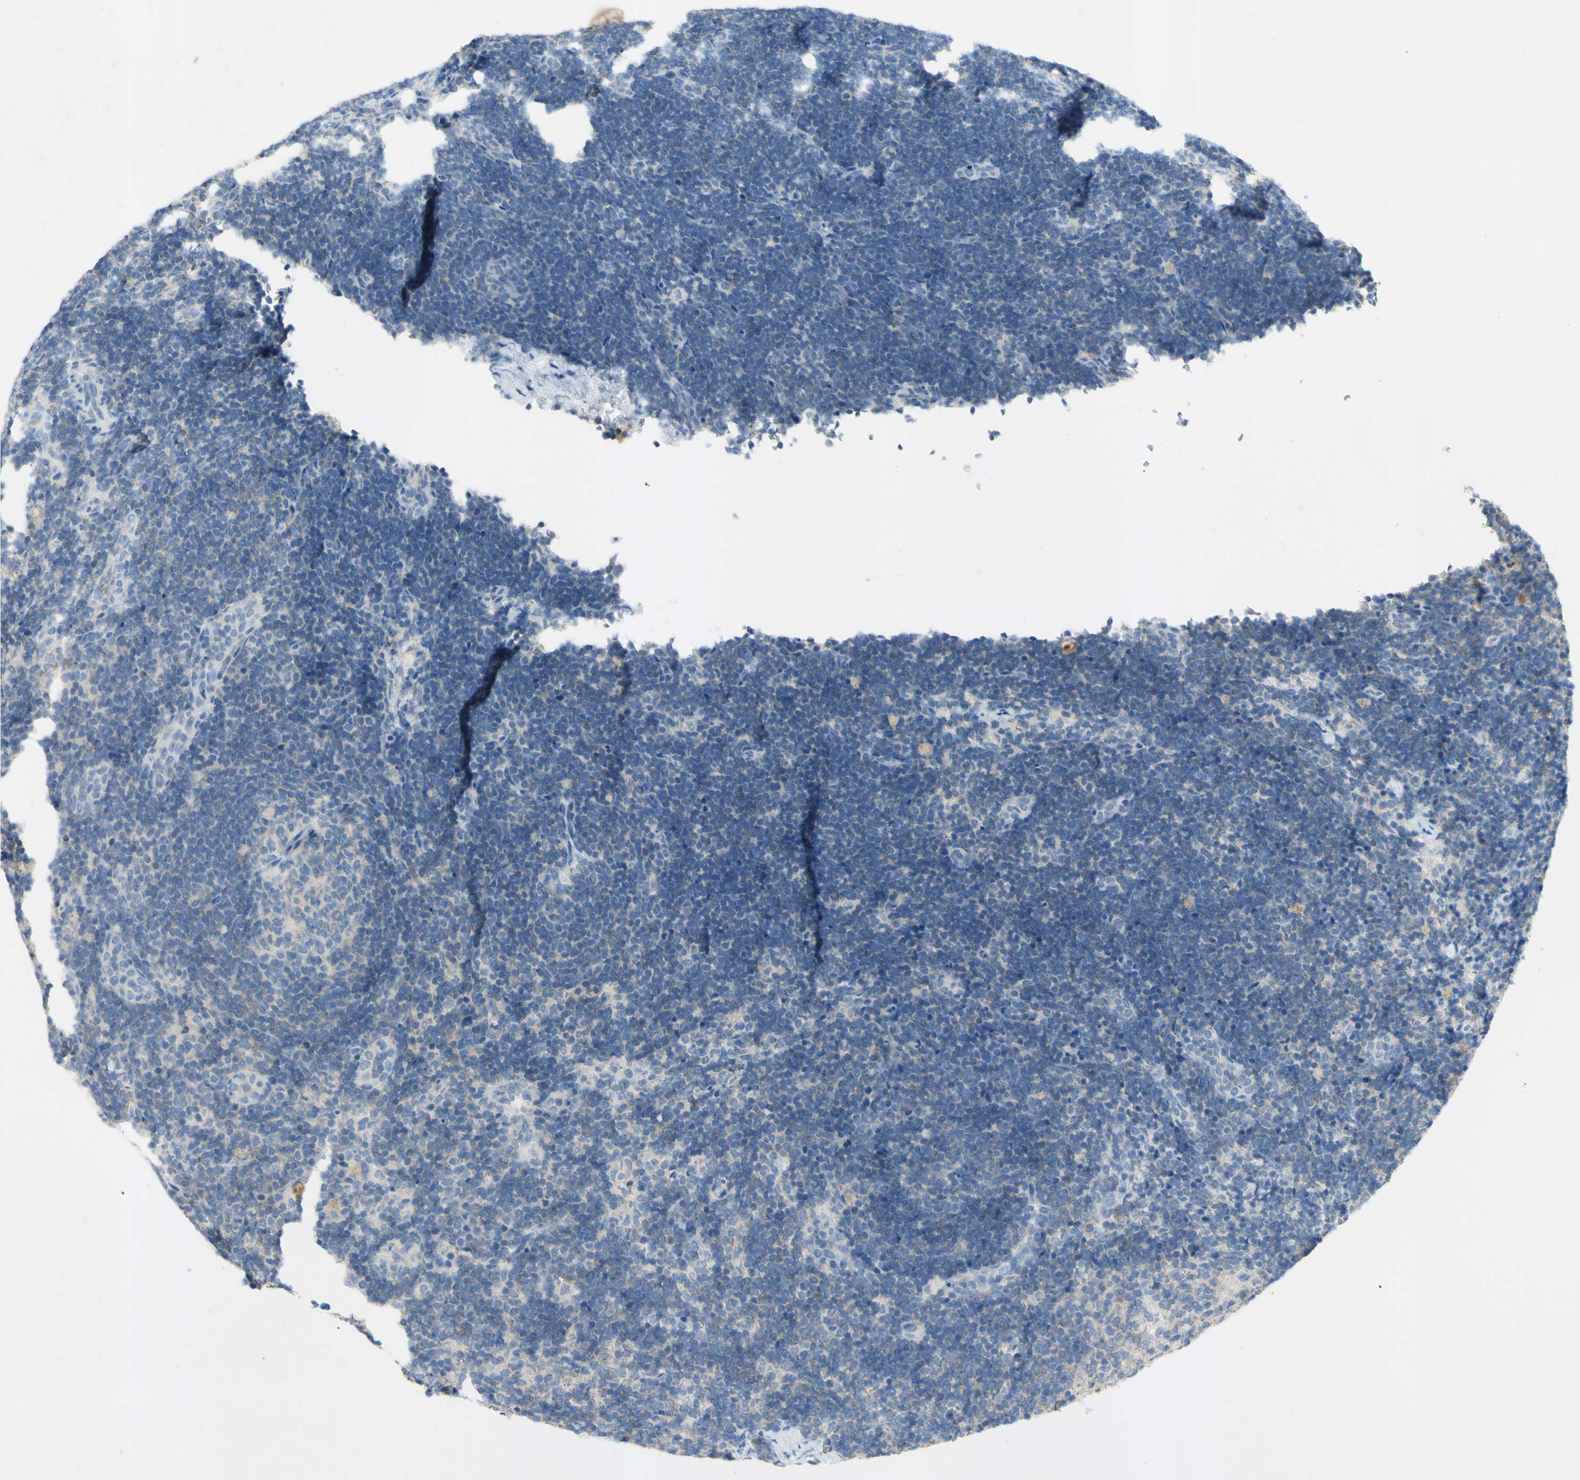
{"staining": {"intensity": "negative", "quantity": "none", "location": "none"}, "tissue": "lymph node", "cell_type": "Germinal center cells", "image_type": "normal", "snomed": [{"axis": "morphology", "description": "Normal tissue, NOS"}, {"axis": "topography", "description": "Lymph node"}], "caption": "Immunohistochemistry micrograph of unremarkable lymph node: lymph node stained with DAB (3,3'-diaminobenzidine) shows no significant protein positivity in germinal center cells. (DAB immunohistochemistry (IHC) visualized using brightfield microscopy, high magnification).", "gene": "GDF15", "patient": {"sex": "female", "age": 14}}